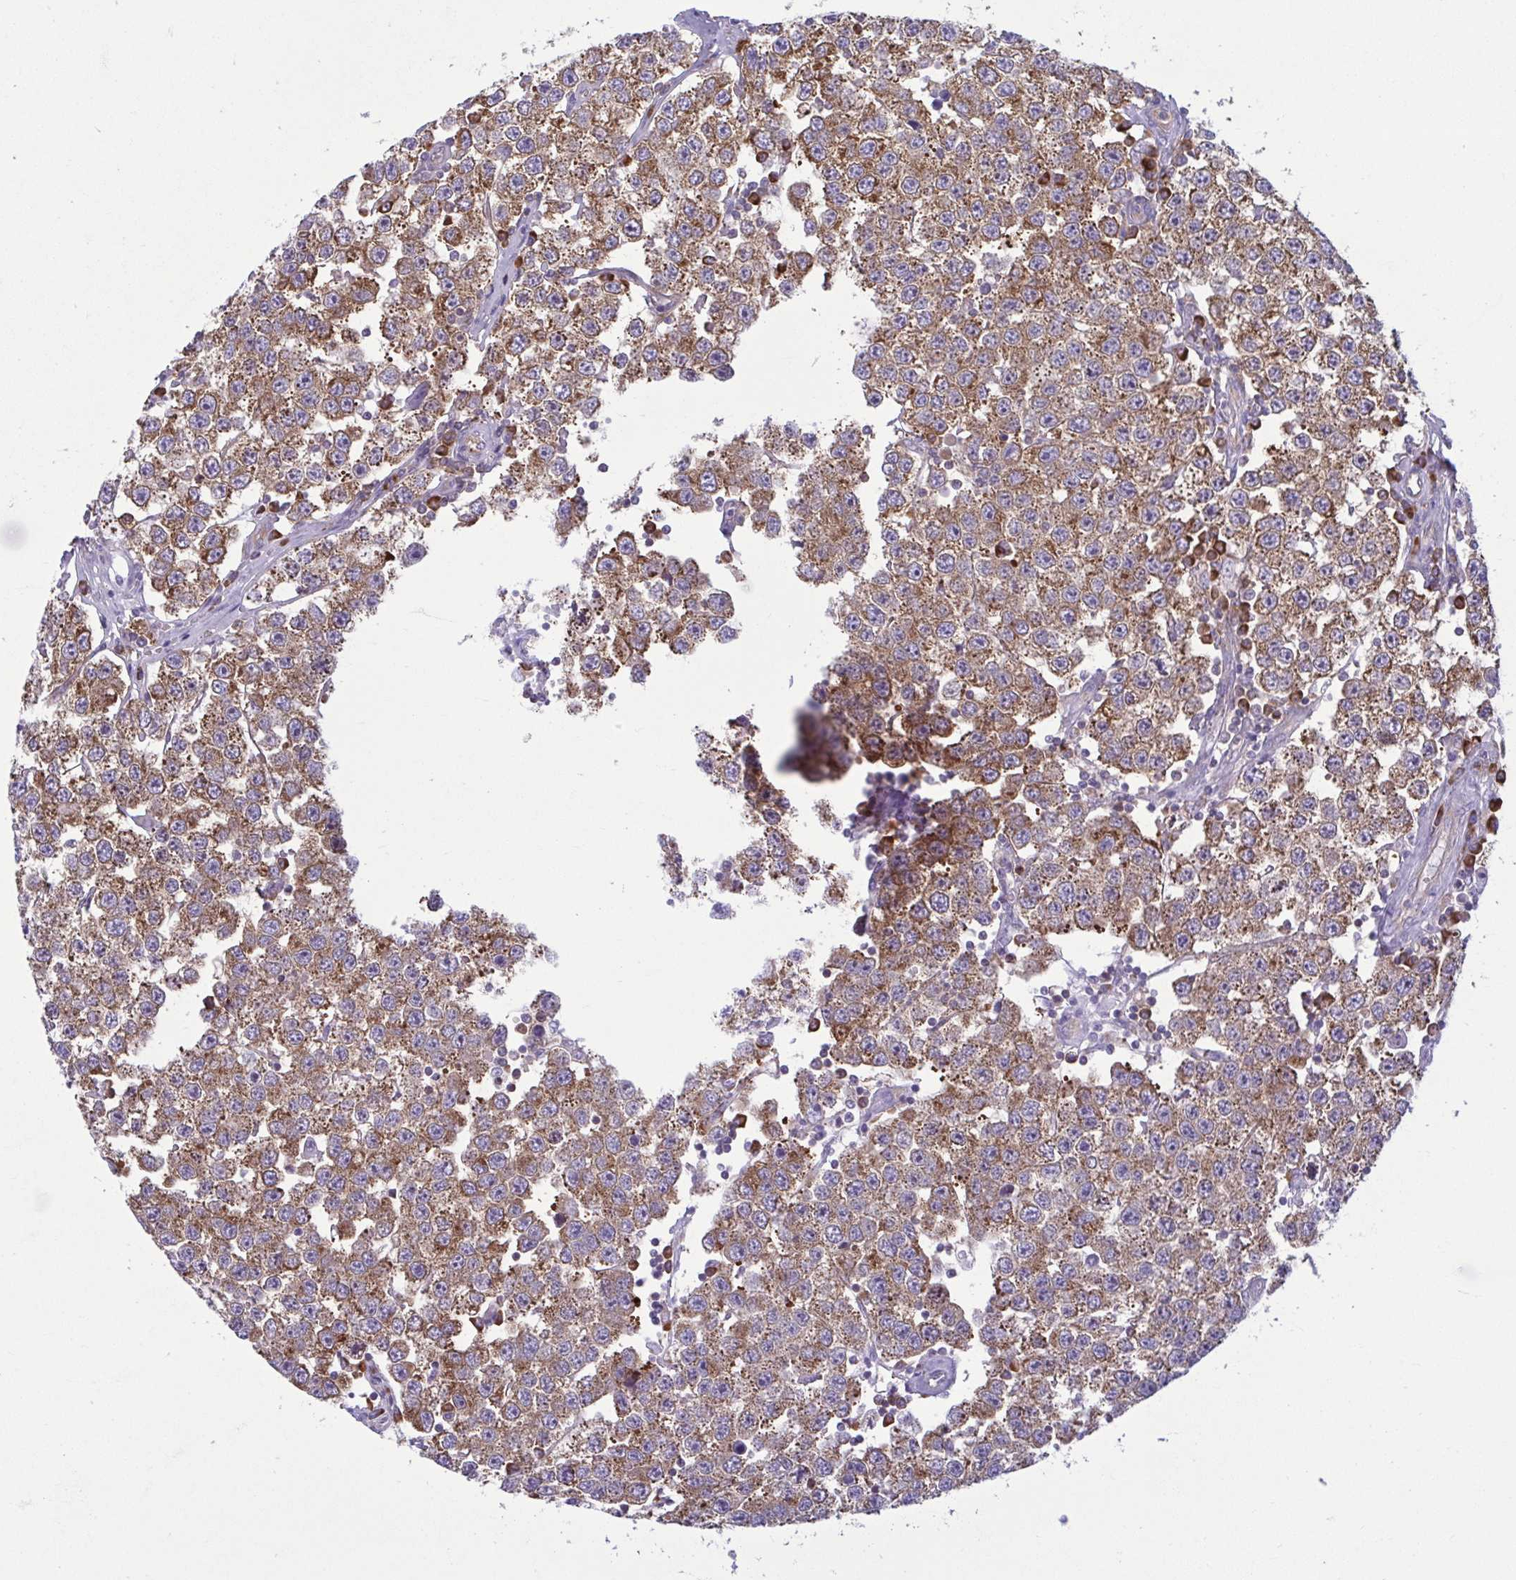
{"staining": {"intensity": "moderate", "quantity": ">75%", "location": "cytoplasmic/membranous"}, "tissue": "testis cancer", "cell_type": "Tumor cells", "image_type": "cancer", "snomed": [{"axis": "morphology", "description": "Seminoma, NOS"}, {"axis": "topography", "description": "Testis"}], "caption": "This is an image of immunohistochemistry staining of testis seminoma, which shows moderate expression in the cytoplasmic/membranous of tumor cells.", "gene": "RPS16", "patient": {"sex": "male", "age": 34}}